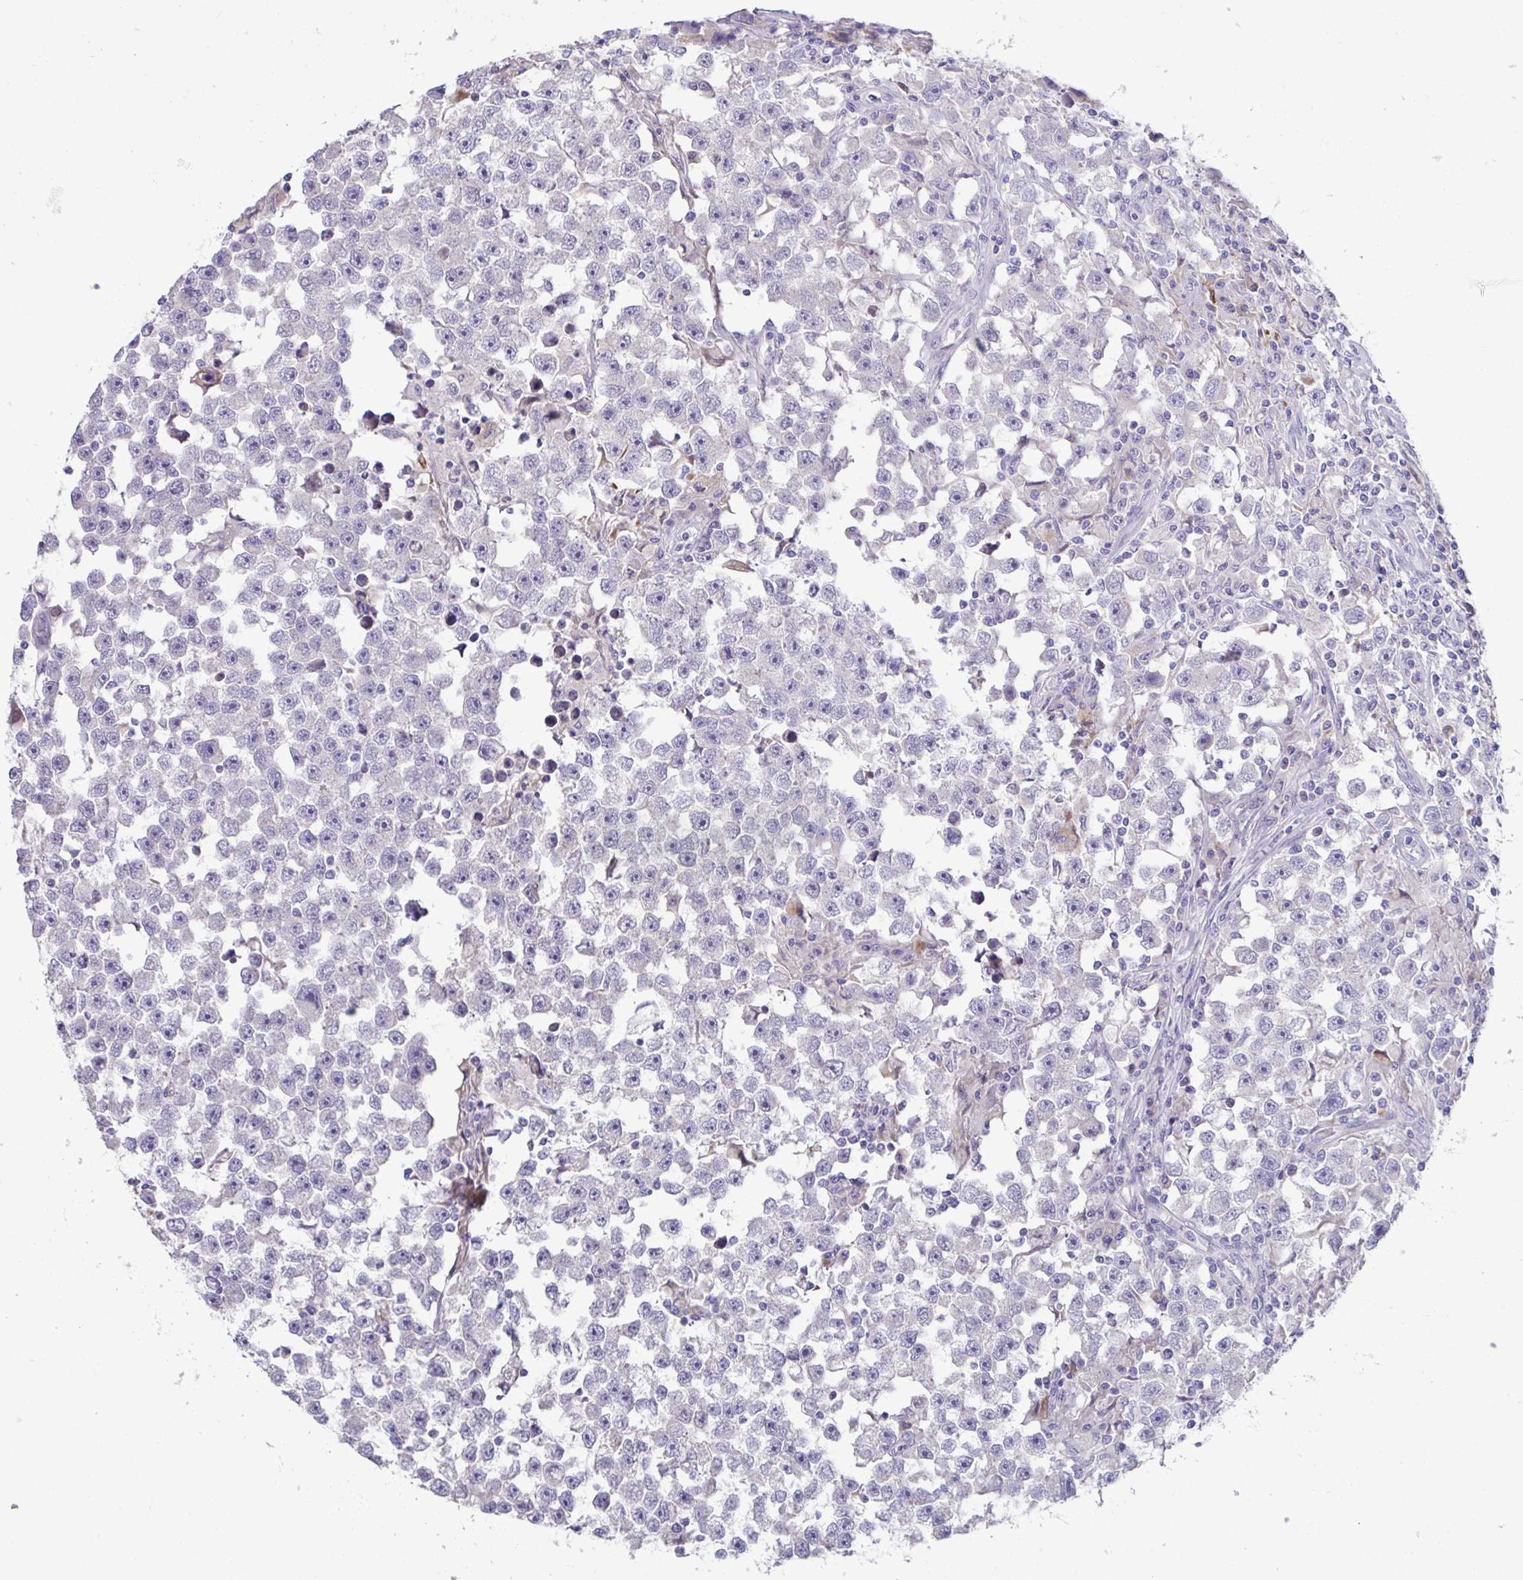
{"staining": {"intensity": "negative", "quantity": "none", "location": "none"}, "tissue": "testis cancer", "cell_type": "Tumor cells", "image_type": "cancer", "snomed": [{"axis": "morphology", "description": "Seminoma, NOS"}, {"axis": "topography", "description": "Testis"}], "caption": "DAB immunohistochemical staining of testis cancer (seminoma) displays no significant positivity in tumor cells.", "gene": "DTX3", "patient": {"sex": "male", "age": 33}}